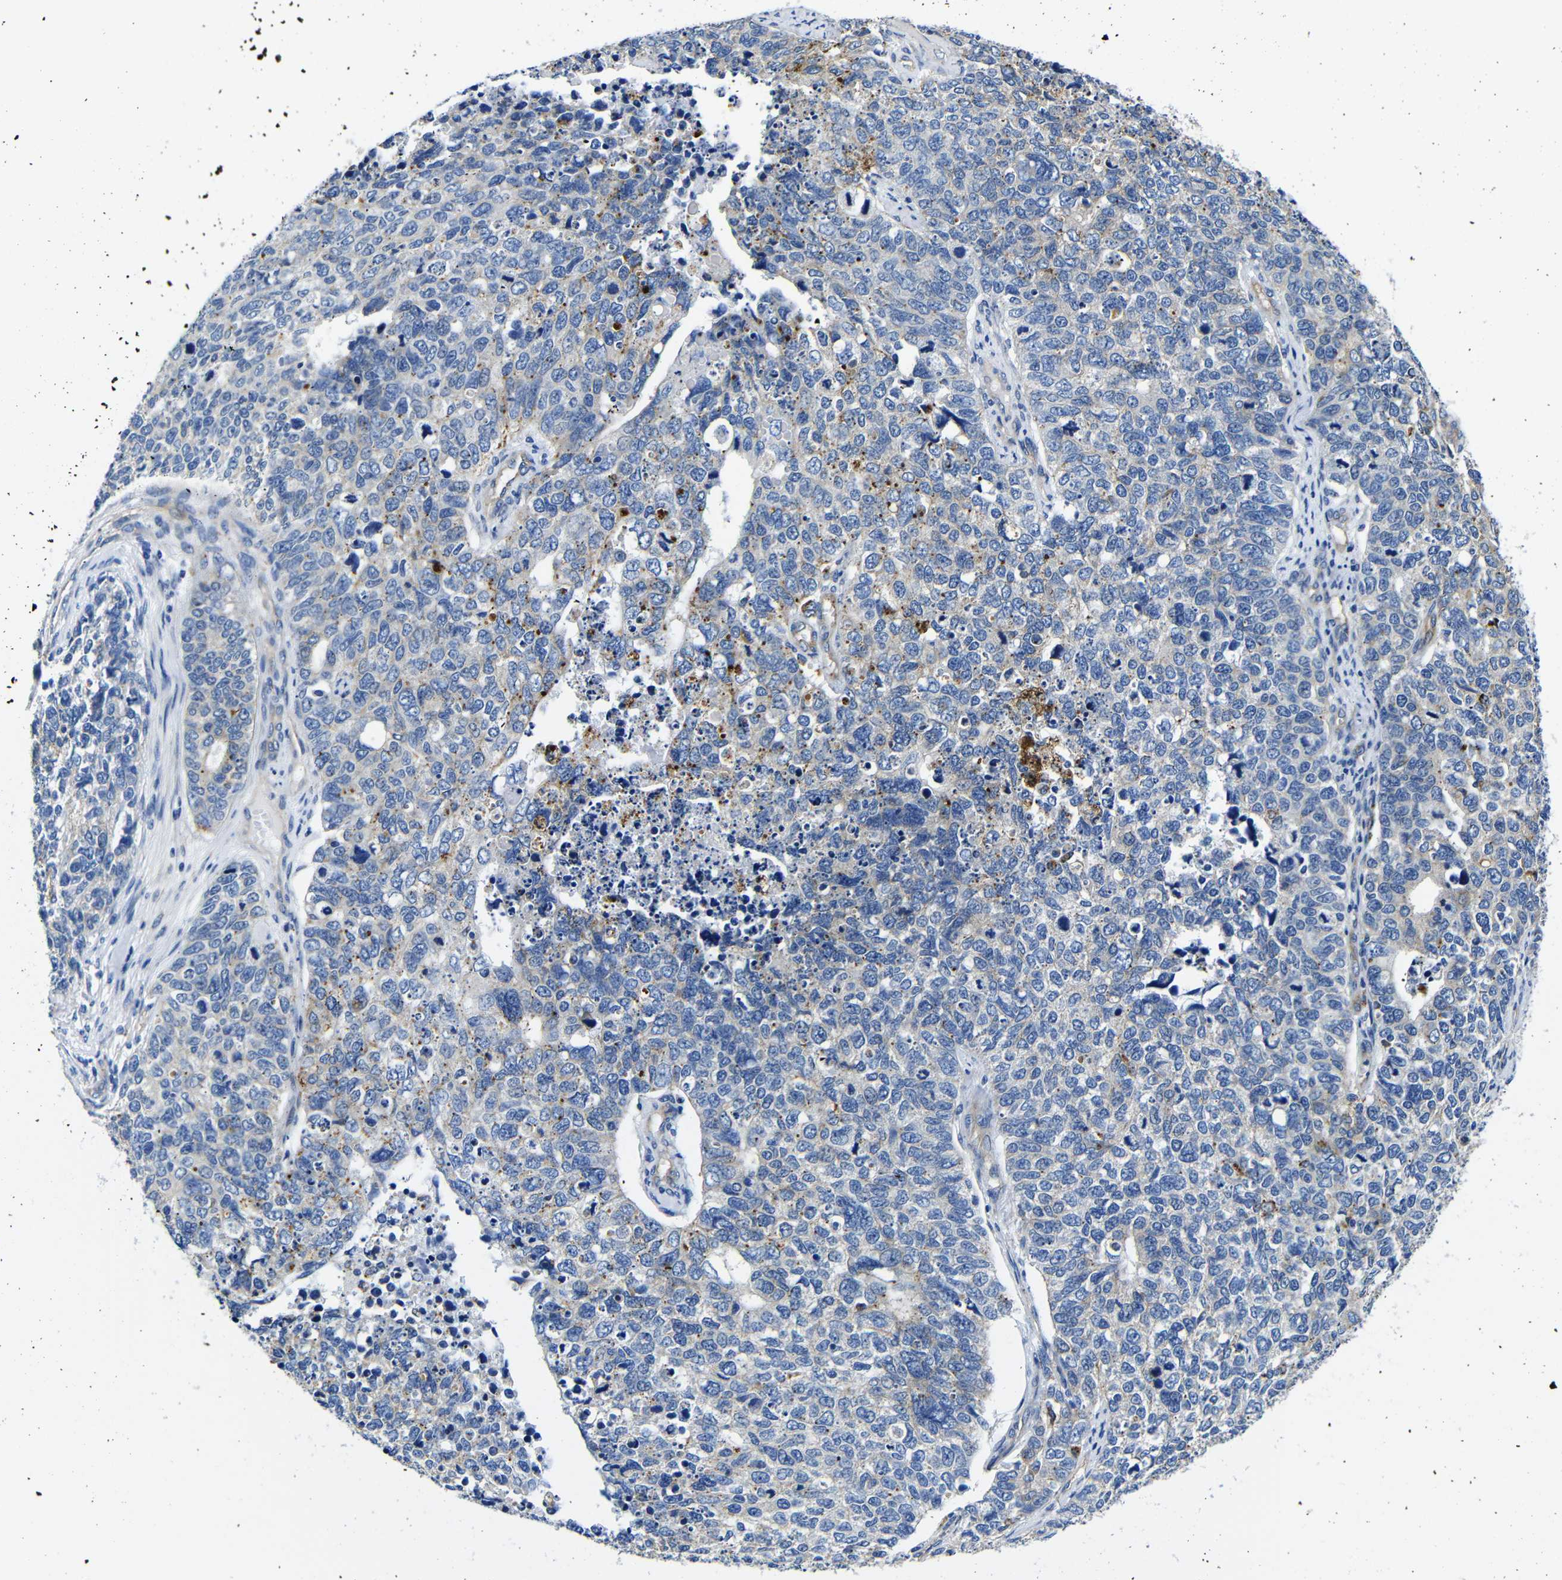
{"staining": {"intensity": "negative", "quantity": "none", "location": "none"}, "tissue": "cervical cancer", "cell_type": "Tumor cells", "image_type": "cancer", "snomed": [{"axis": "morphology", "description": "Squamous cell carcinoma, NOS"}, {"axis": "topography", "description": "Cervix"}], "caption": "Image shows no significant protein expression in tumor cells of cervical squamous cell carcinoma.", "gene": "GIMAP2", "patient": {"sex": "female", "age": 63}}